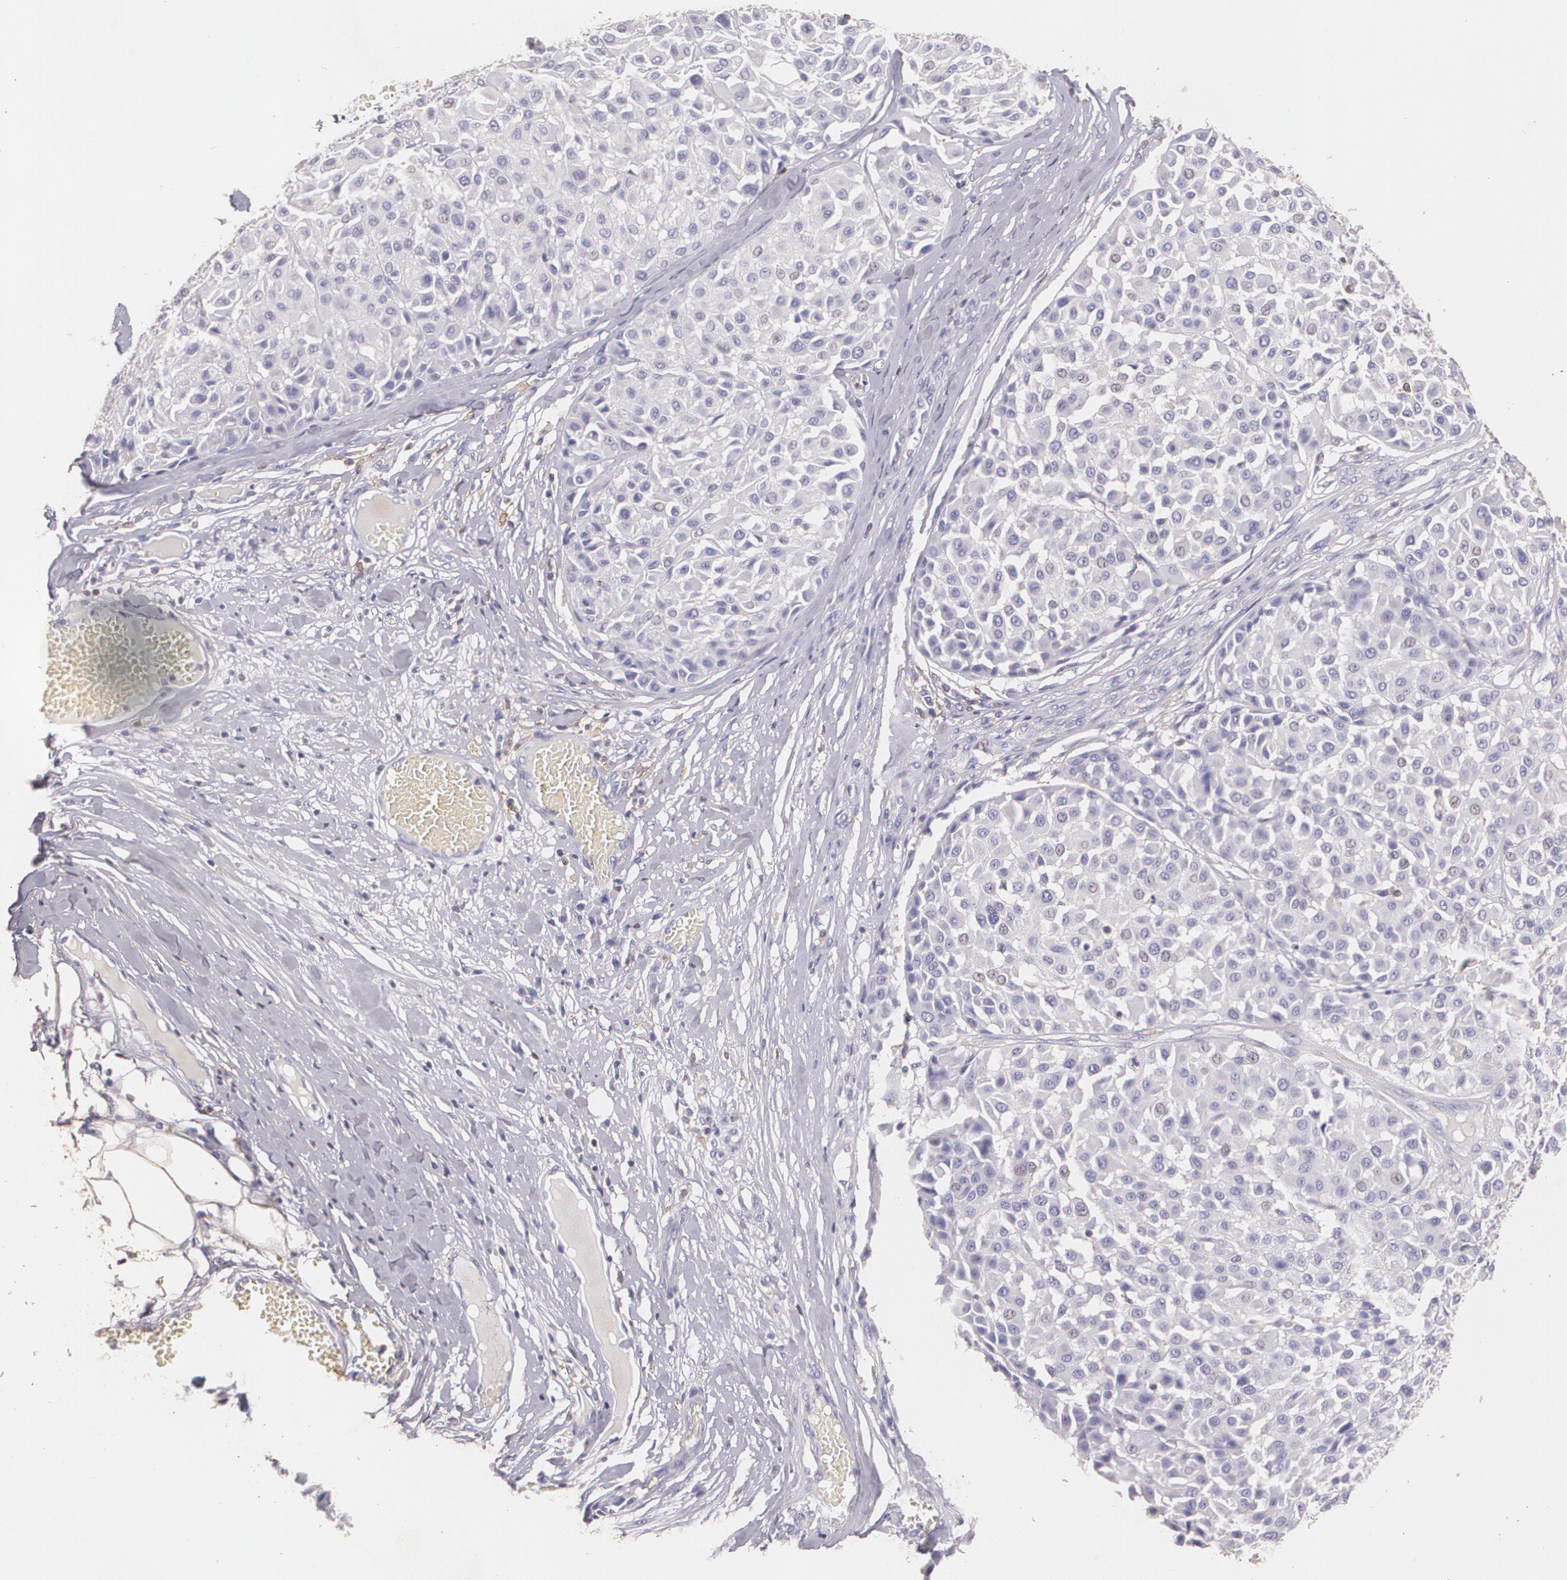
{"staining": {"intensity": "negative", "quantity": "none", "location": "none"}, "tissue": "melanoma", "cell_type": "Tumor cells", "image_type": "cancer", "snomed": [{"axis": "morphology", "description": "Malignant melanoma, Metastatic site"}, {"axis": "topography", "description": "Soft tissue"}], "caption": "Protein analysis of melanoma reveals no significant staining in tumor cells. Brightfield microscopy of immunohistochemistry (IHC) stained with DAB (brown) and hematoxylin (blue), captured at high magnification.", "gene": "TGFBR1", "patient": {"sex": "male", "age": 41}}